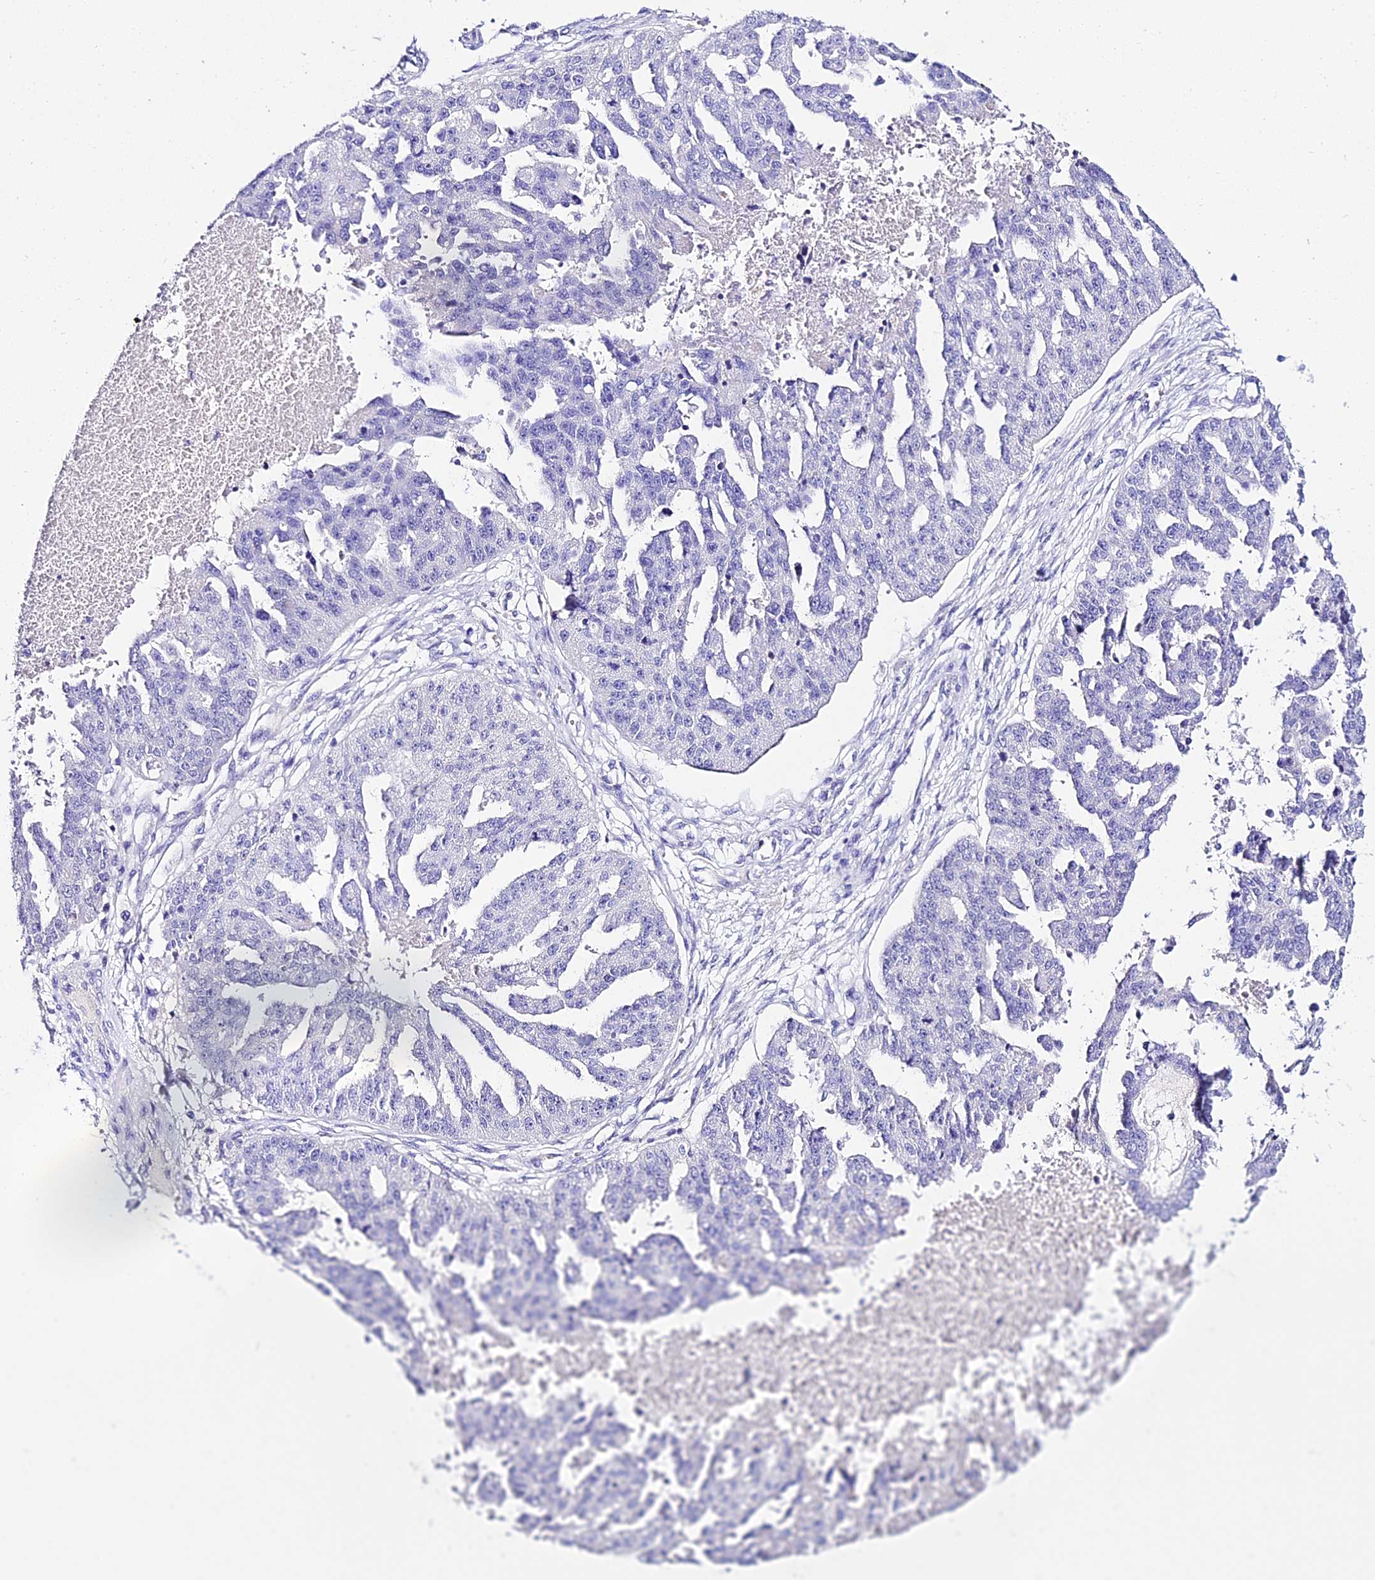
{"staining": {"intensity": "negative", "quantity": "none", "location": "none"}, "tissue": "ovarian cancer", "cell_type": "Tumor cells", "image_type": "cancer", "snomed": [{"axis": "morphology", "description": "Cystadenocarcinoma, serous, NOS"}, {"axis": "topography", "description": "Ovary"}], "caption": "An image of ovarian serous cystadenocarcinoma stained for a protein shows no brown staining in tumor cells. (DAB (3,3'-diaminobenzidine) IHC visualized using brightfield microscopy, high magnification).", "gene": "DEFB106A", "patient": {"sex": "female", "age": 58}}